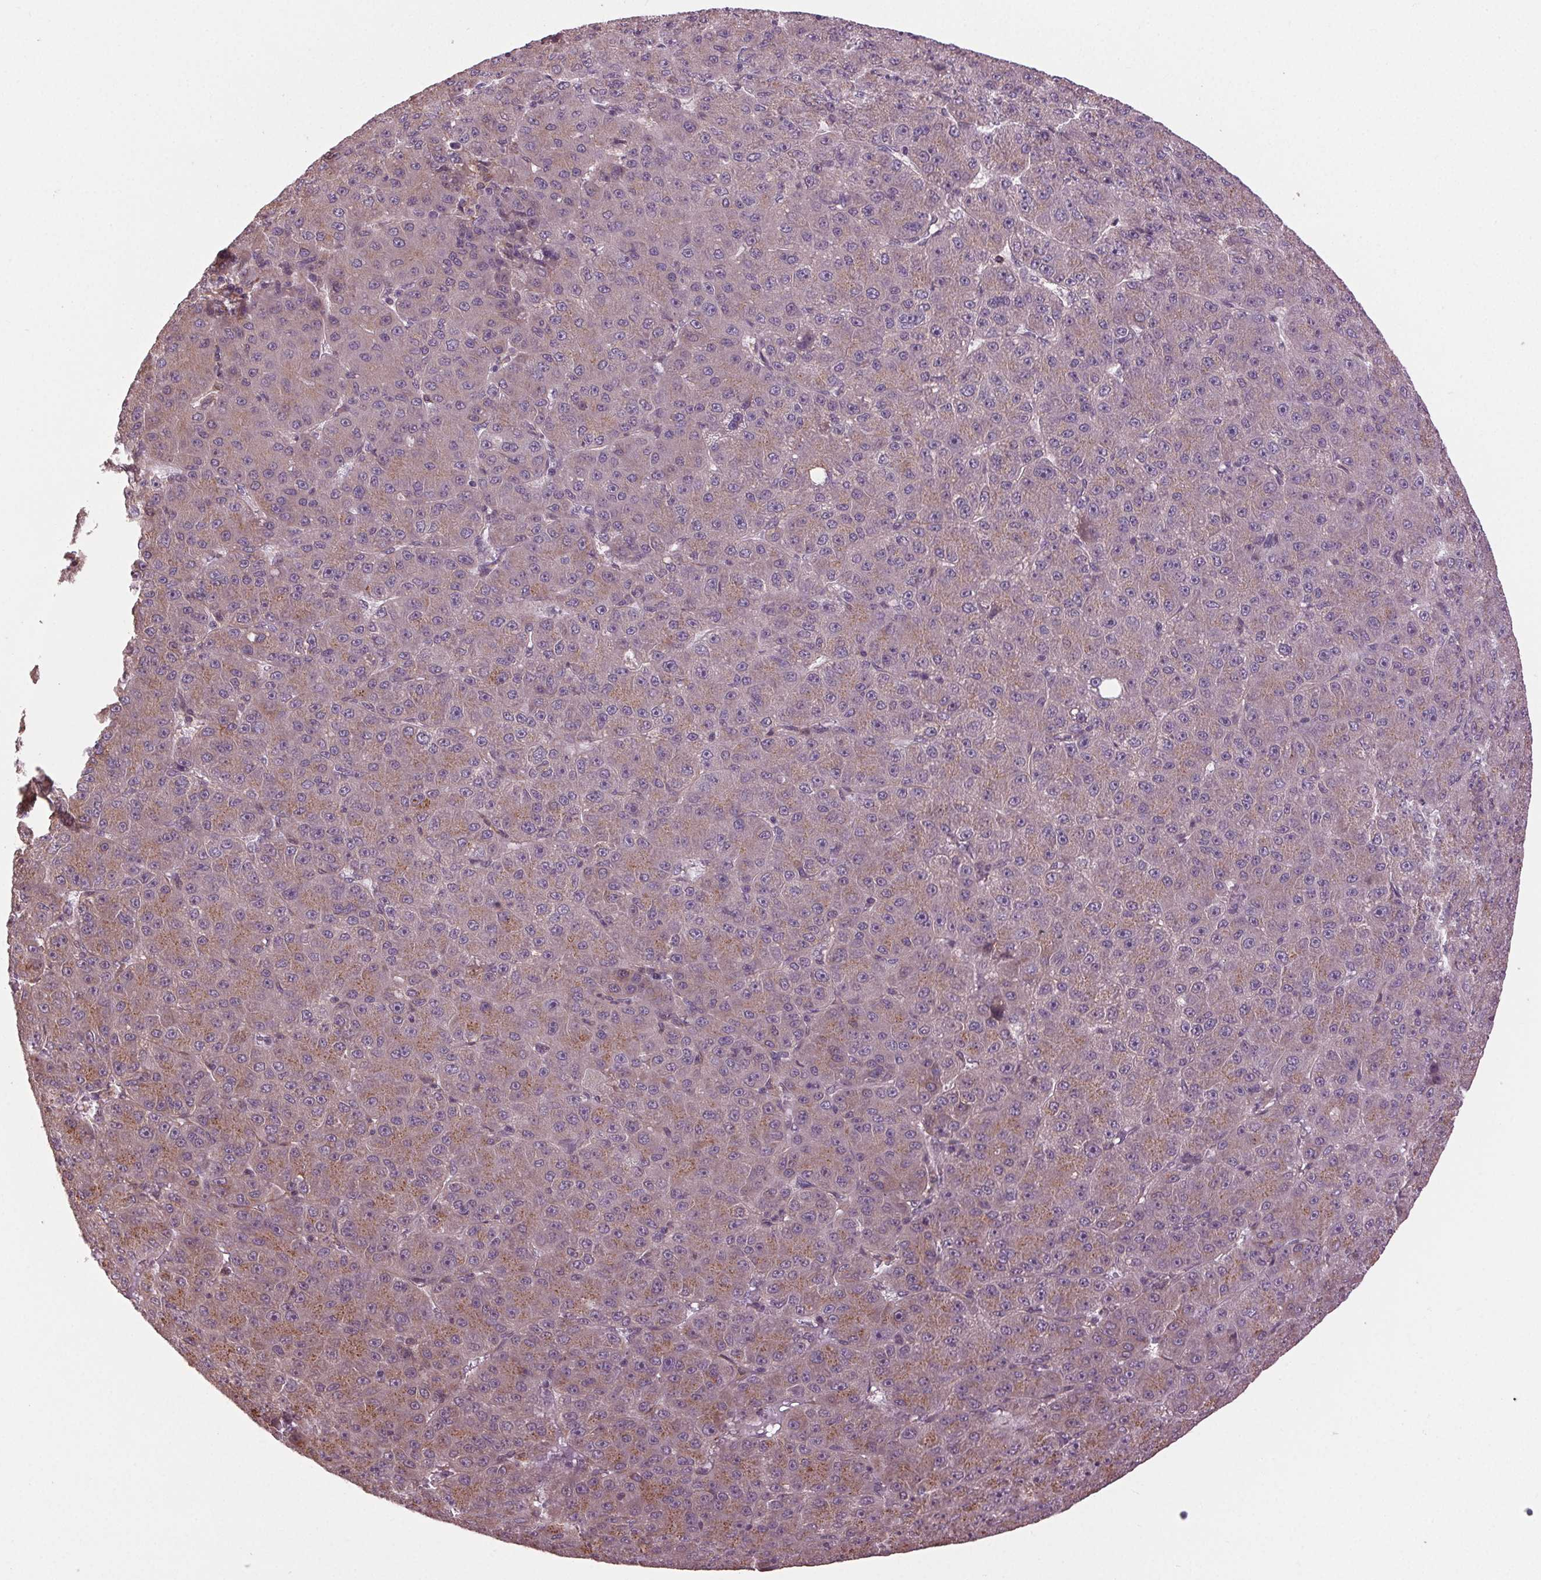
{"staining": {"intensity": "weak", "quantity": "25%-75%", "location": "cytoplasmic/membranous"}, "tissue": "liver cancer", "cell_type": "Tumor cells", "image_type": "cancer", "snomed": [{"axis": "morphology", "description": "Carcinoma, Hepatocellular, NOS"}, {"axis": "topography", "description": "Liver"}], "caption": "Immunohistochemical staining of liver cancer shows weak cytoplasmic/membranous protein positivity in approximately 25%-75% of tumor cells.", "gene": "BSDC1", "patient": {"sex": "male", "age": 67}}